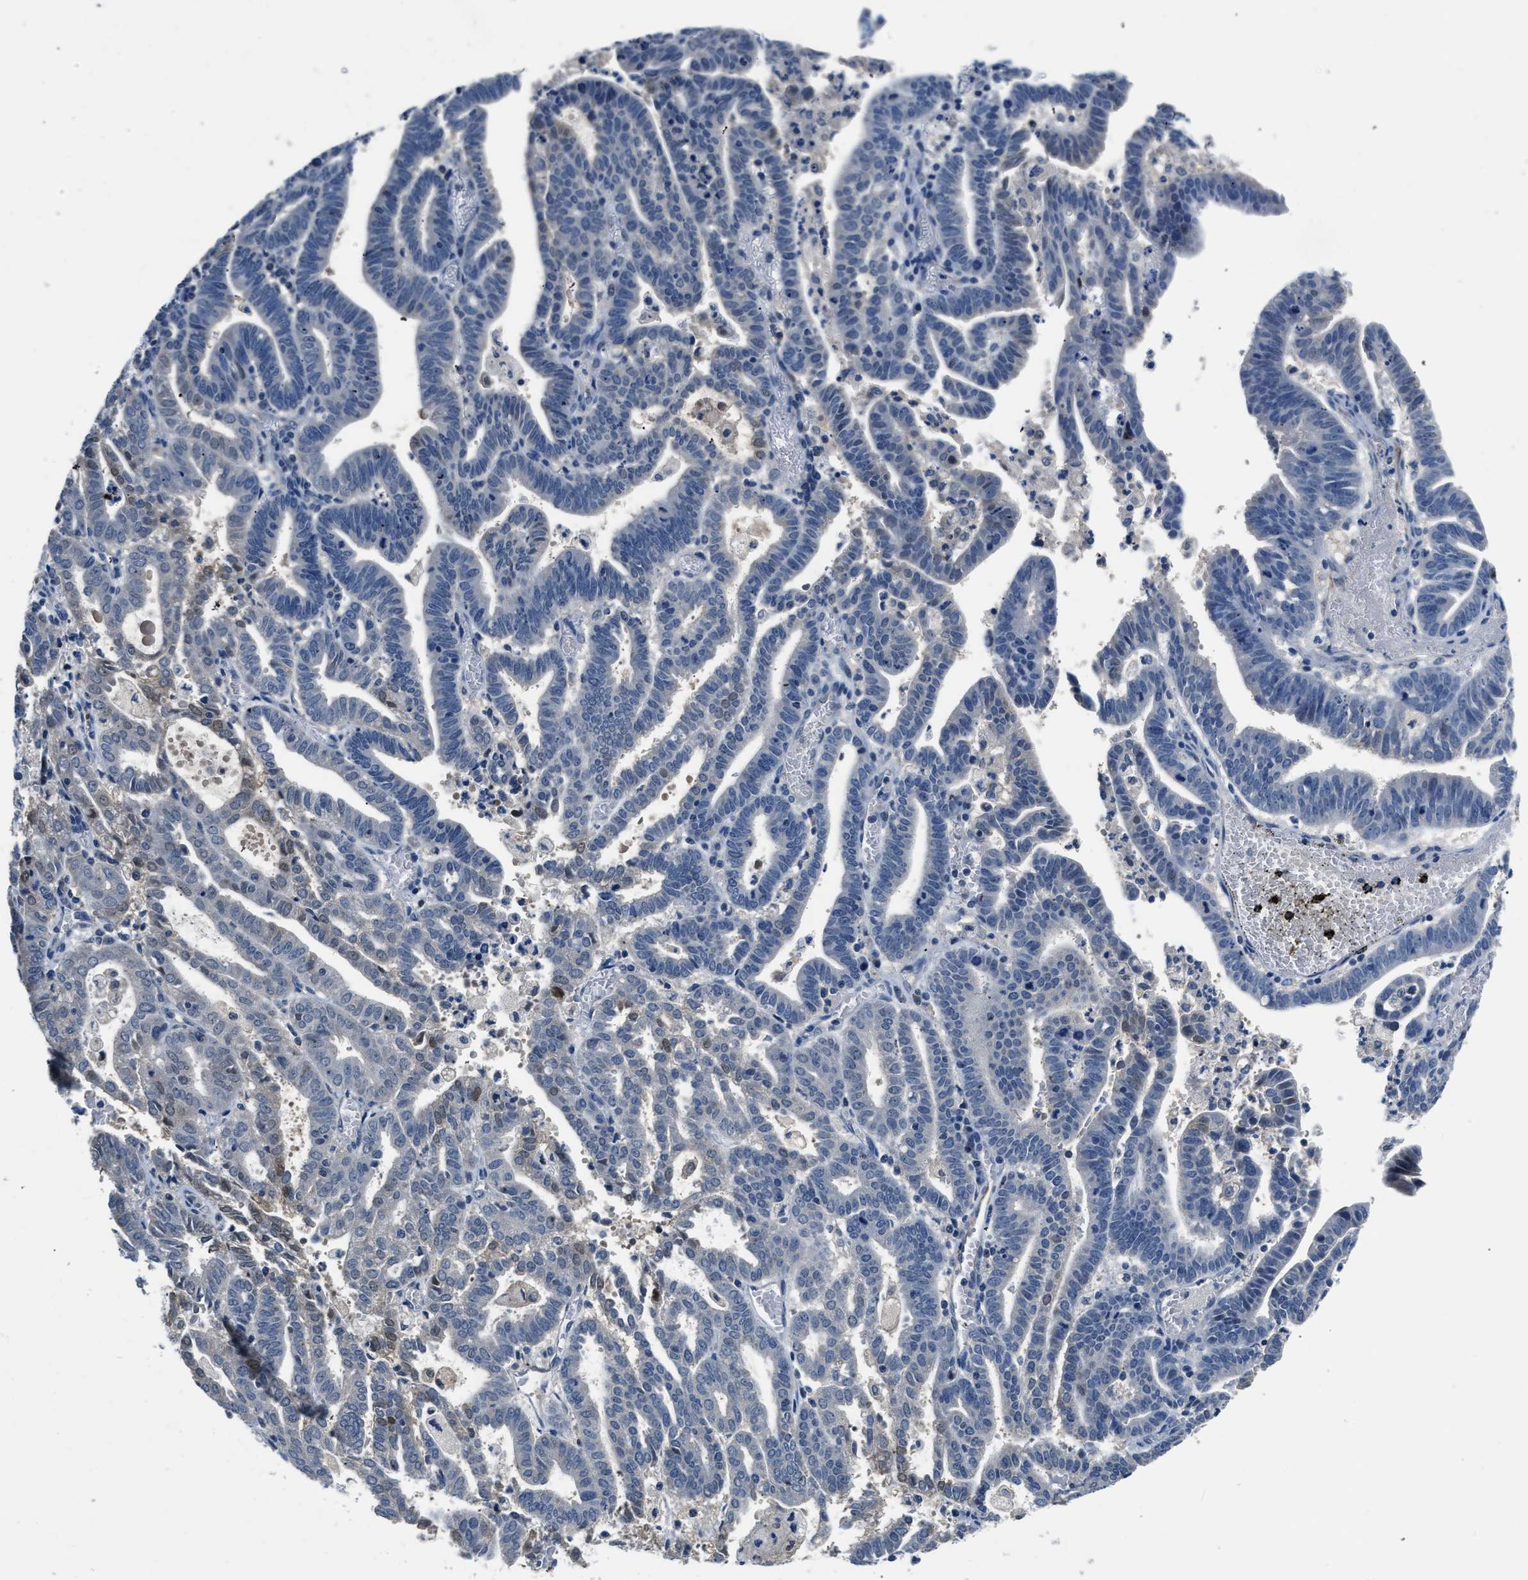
{"staining": {"intensity": "negative", "quantity": "none", "location": "none"}, "tissue": "endometrial cancer", "cell_type": "Tumor cells", "image_type": "cancer", "snomed": [{"axis": "morphology", "description": "Adenocarcinoma, NOS"}, {"axis": "topography", "description": "Uterus"}], "caption": "High power microscopy micrograph of an immunohistochemistry (IHC) micrograph of endometrial adenocarcinoma, revealing no significant staining in tumor cells. Nuclei are stained in blue.", "gene": "LANCL2", "patient": {"sex": "female", "age": 83}}